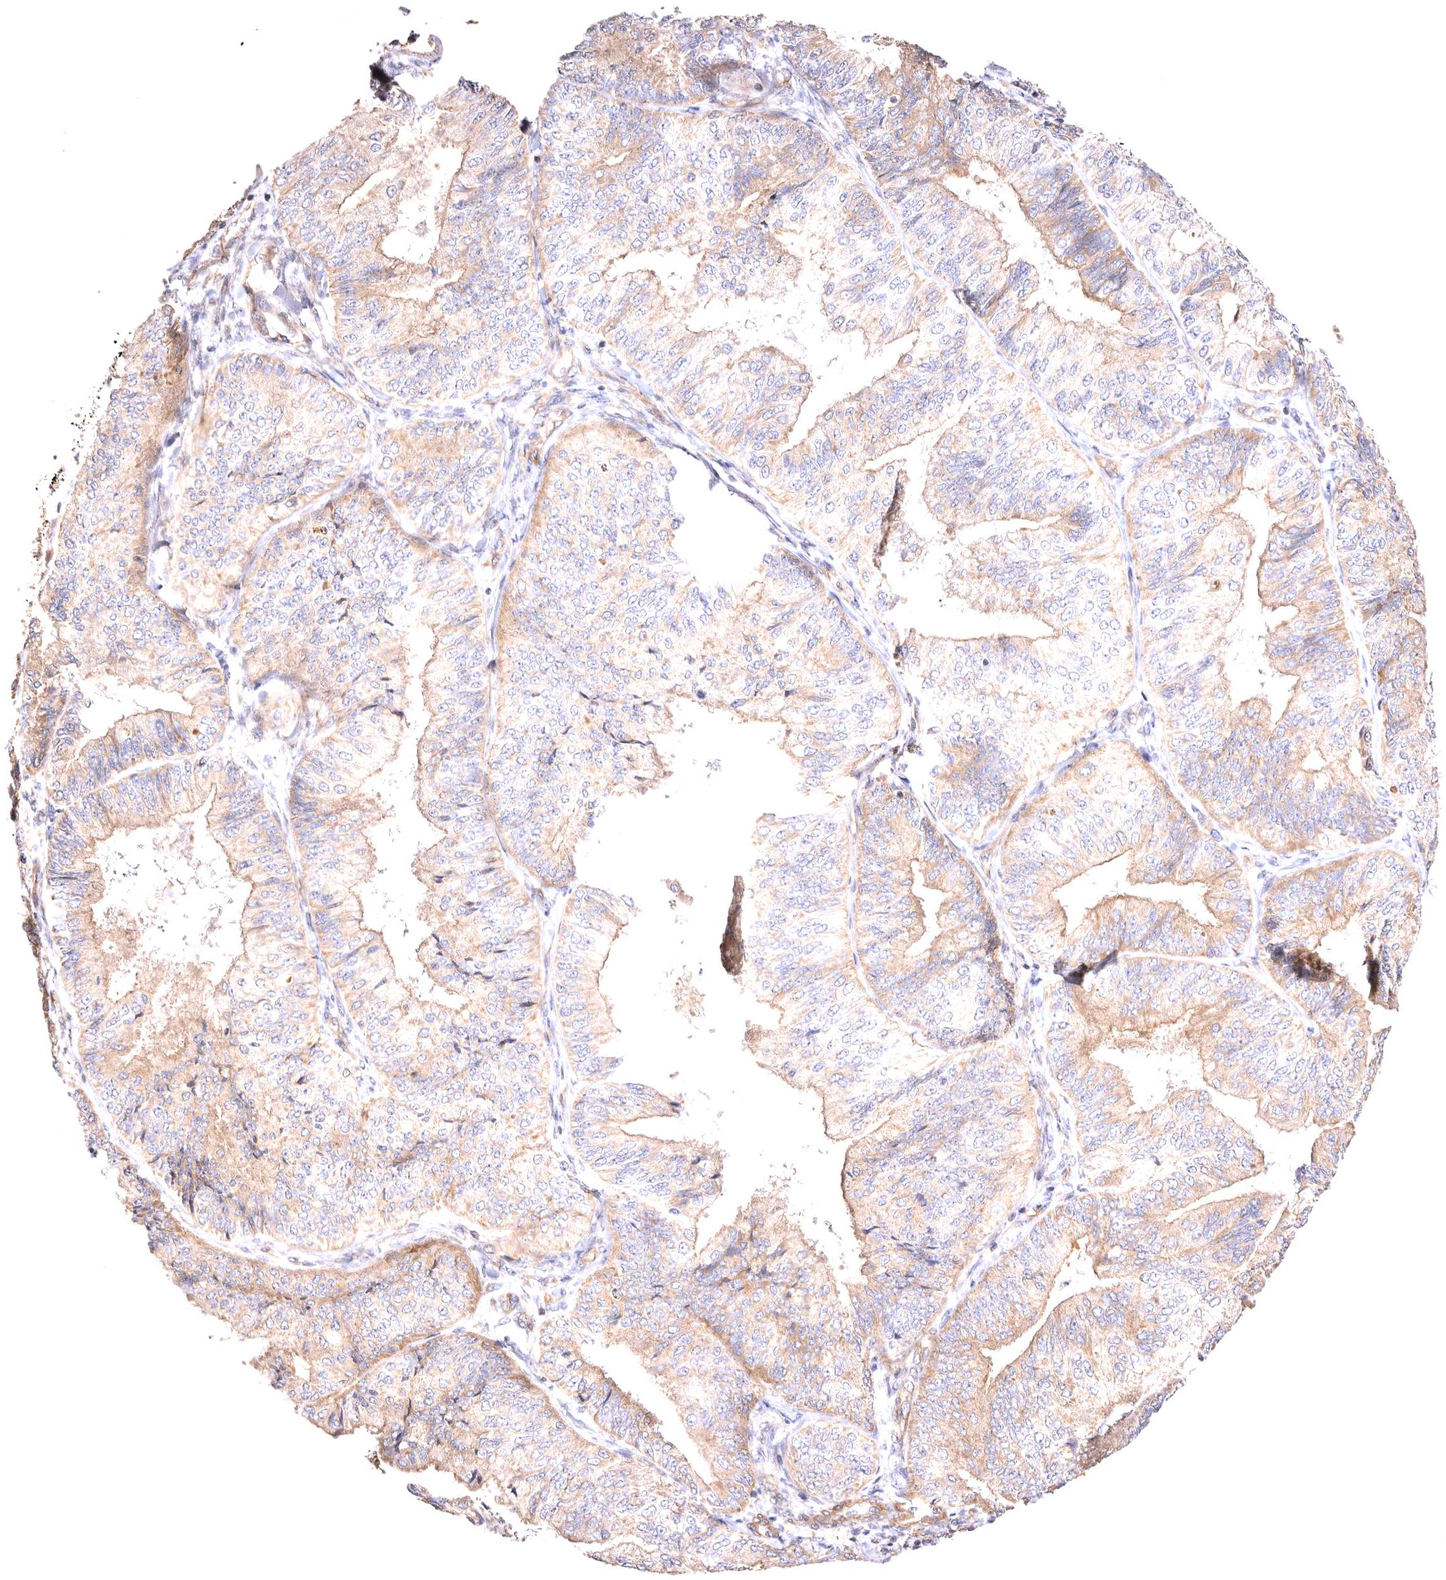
{"staining": {"intensity": "weak", "quantity": "25%-75%", "location": "cytoplasmic/membranous"}, "tissue": "endometrial cancer", "cell_type": "Tumor cells", "image_type": "cancer", "snomed": [{"axis": "morphology", "description": "Adenocarcinoma, NOS"}, {"axis": "topography", "description": "Endometrium"}], "caption": "Immunohistochemical staining of human endometrial adenocarcinoma reveals weak cytoplasmic/membranous protein positivity in approximately 25%-75% of tumor cells. (Stains: DAB in brown, nuclei in blue, Microscopy: brightfield microscopy at high magnification).", "gene": "VPS45", "patient": {"sex": "female", "age": 58}}